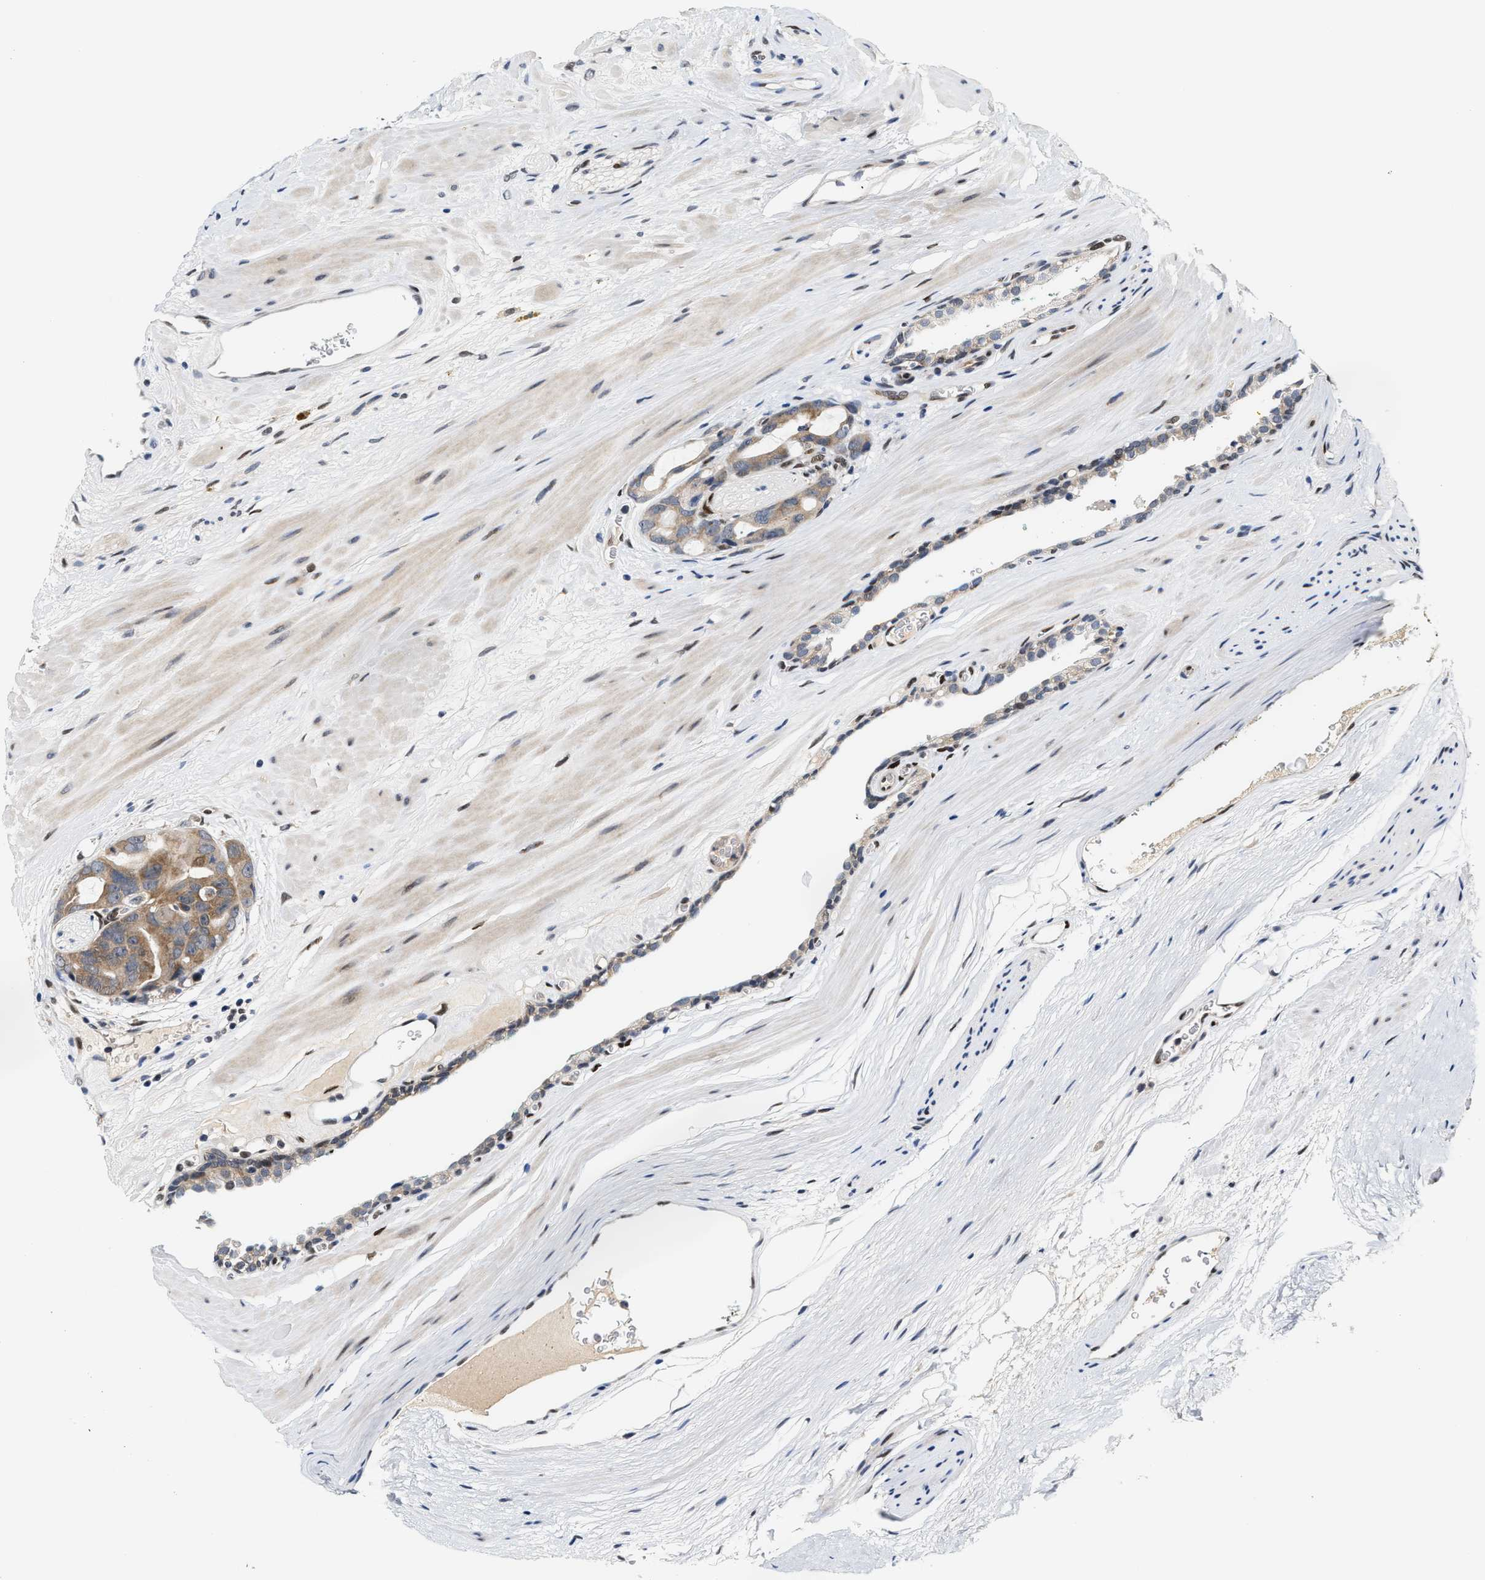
{"staining": {"intensity": "weak", "quantity": ">75%", "location": "cytoplasmic/membranous"}, "tissue": "prostate cancer", "cell_type": "Tumor cells", "image_type": "cancer", "snomed": [{"axis": "morphology", "description": "Adenocarcinoma, Medium grade"}, {"axis": "topography", "description": "Prostate"}], "caption": "A high-resolution micrograph shows immunohistochemistry (IHC) staining of prostate medium-grade adenocarcinoma, which exhibits weak cytoplasmic/membranous positivity in approximately >75% of tumor cells.", "gene": "TCF4", "patient": {"sex": "male", "age": 53}}